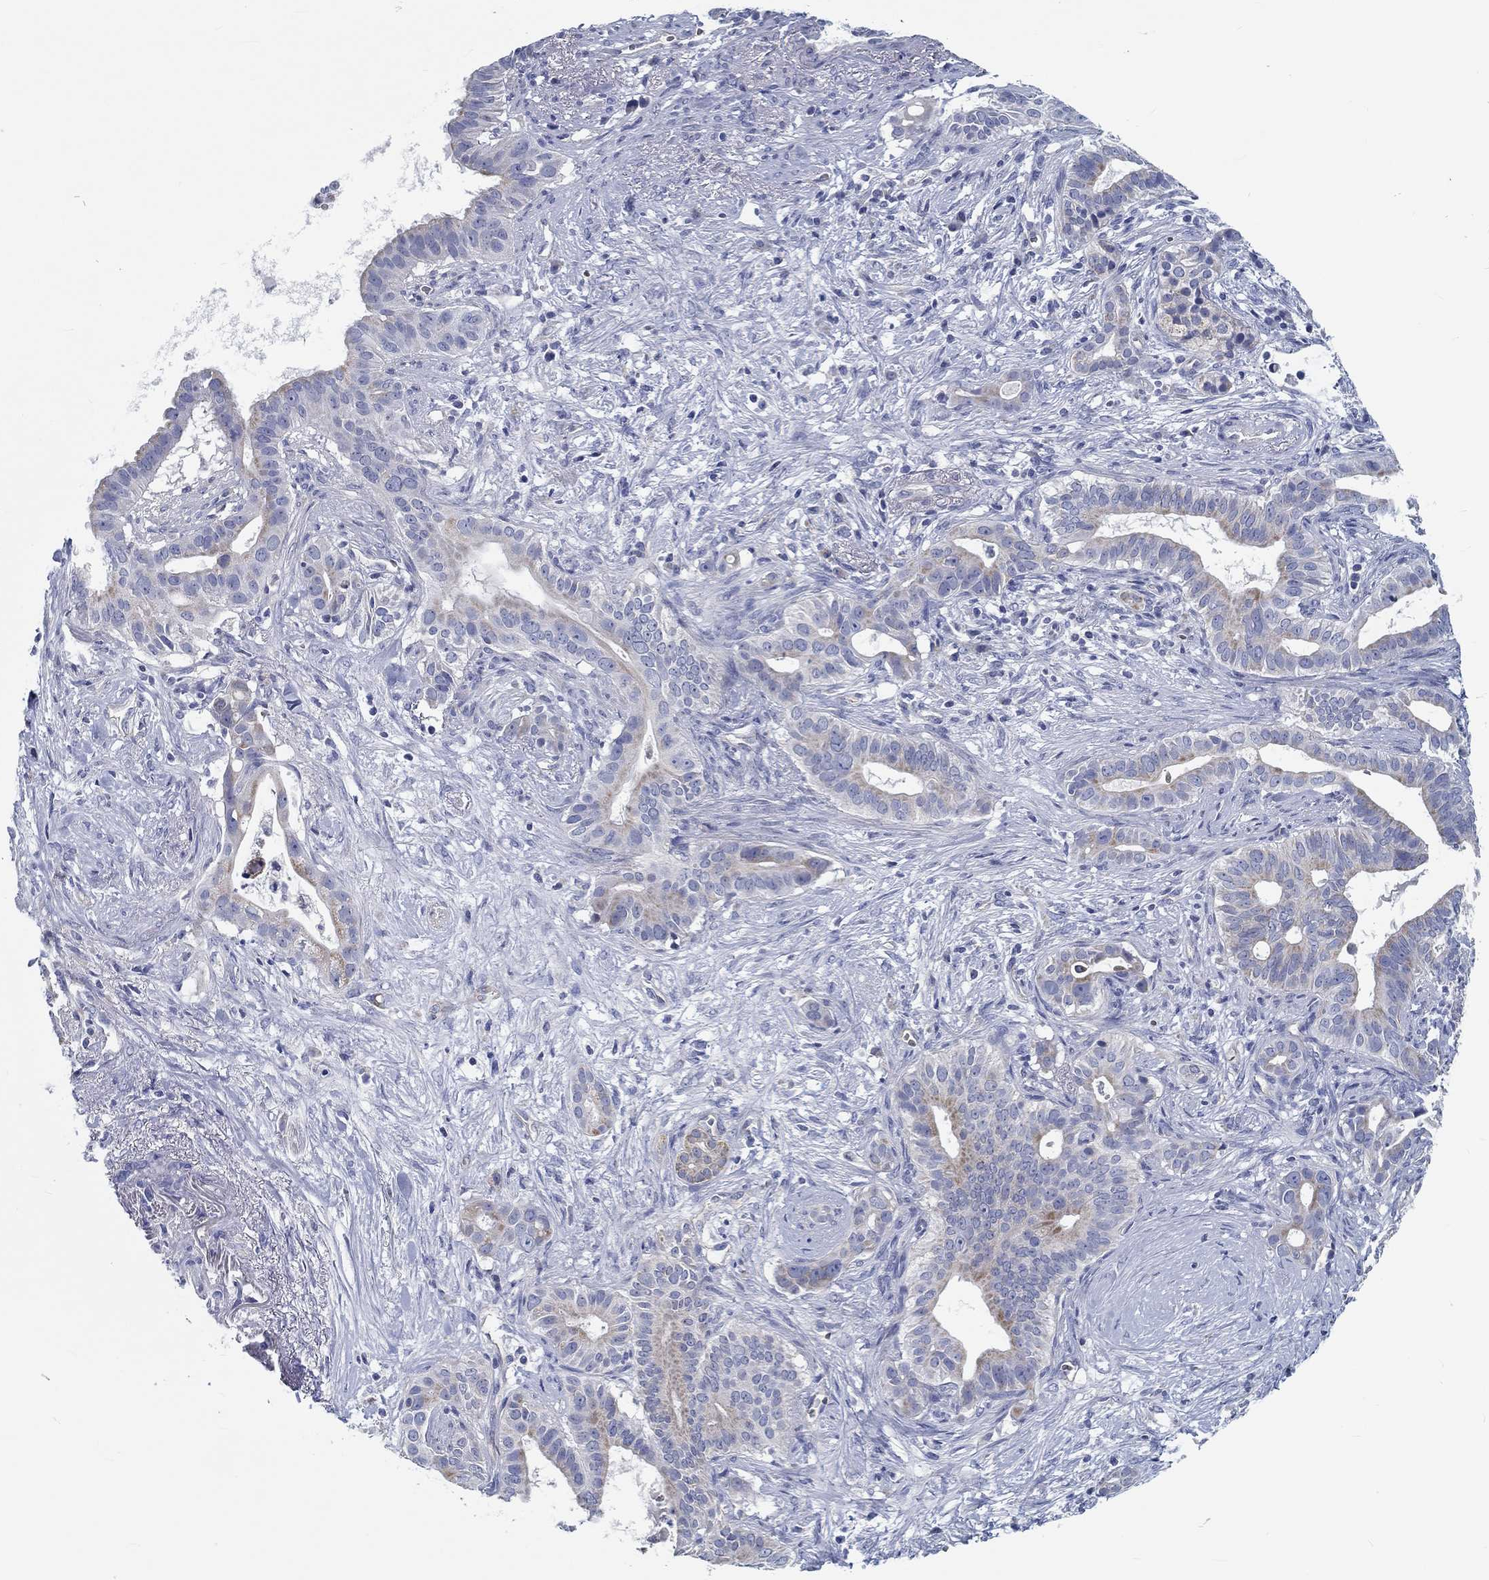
{"staining": {"intensity": "weak", "quantity": "25%-75%", "location": "cytoplasmic/membranous"}, "tissue": "pancreatic cancer", "cell_type": "Tumor cells", "image_type": "cancer", "snomed": [{"axis": "morphology", "description": "Adenocarcinoma, NOS"}, {"axis": "topography", "description": "Pancreas"}], "caption": "Pancreatic cancer (adenocarcinoma) stained with immunohistochemistry demonstrates weak cytoplasmic/membranous staining in approximately 25%-75% of tumor cells.", "gene": "MYBPC1", "patient": {"sex": "male", "age": 61}}